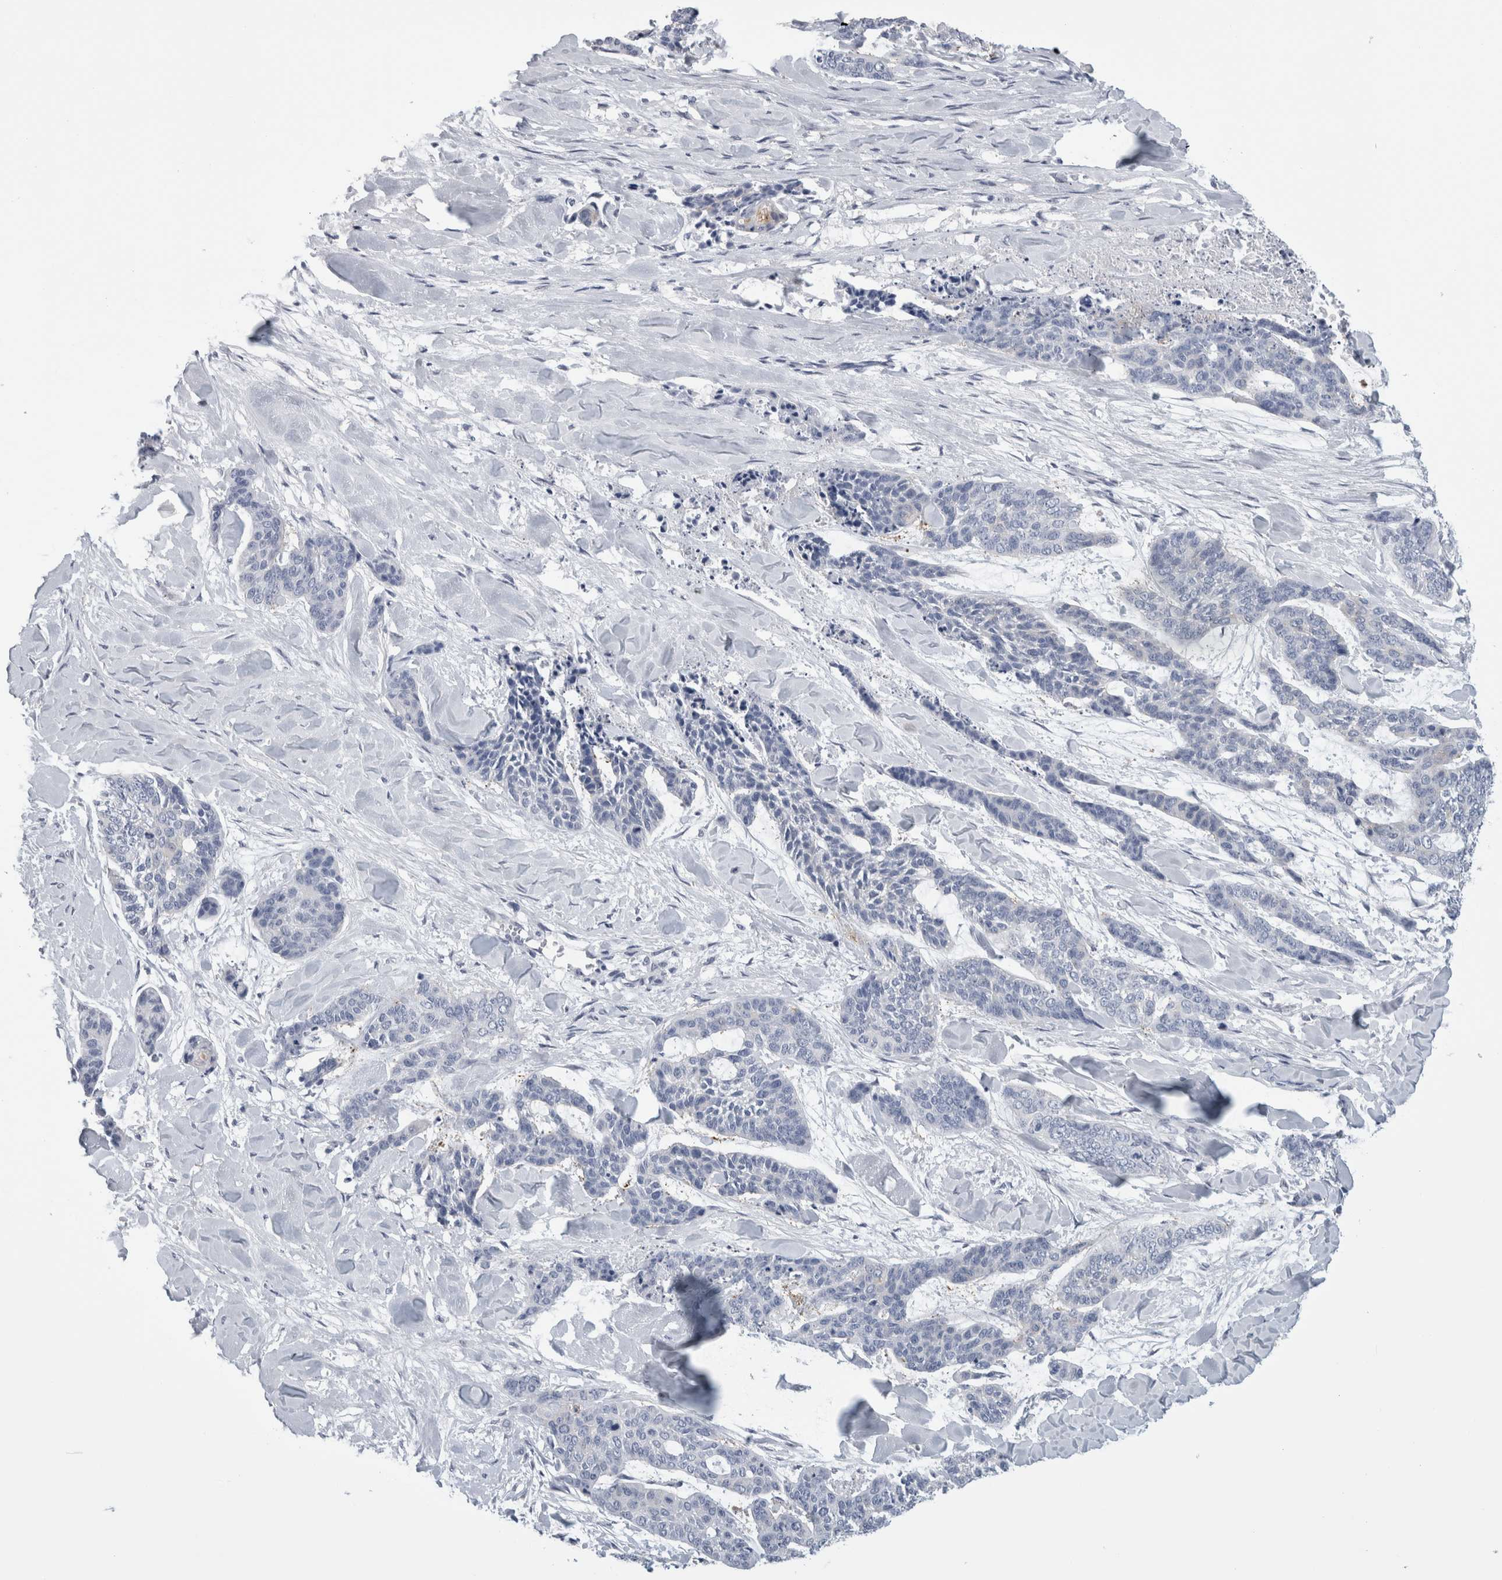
{"staining": {"intensity": "negative", "quantity": "none", "location": "none"}, "tissue": "skin cancer", "cell_type": "Tumor cells", "image_type": "cancer", "snomed": [{"axis": "morphology", "description": "Basal cell carcinoma"}, {"axis": "topography", "description": "Skin"}], "caption": "High magnification brightfield microscopy of skin cancer (basal cell carcinoma) stained with DAB (brown) and counterstained with hematoxylin (blue): tumor cells show no significant staining.", "gene": "ANKFY1", "patient": {"sex": "female", "age": 64}}